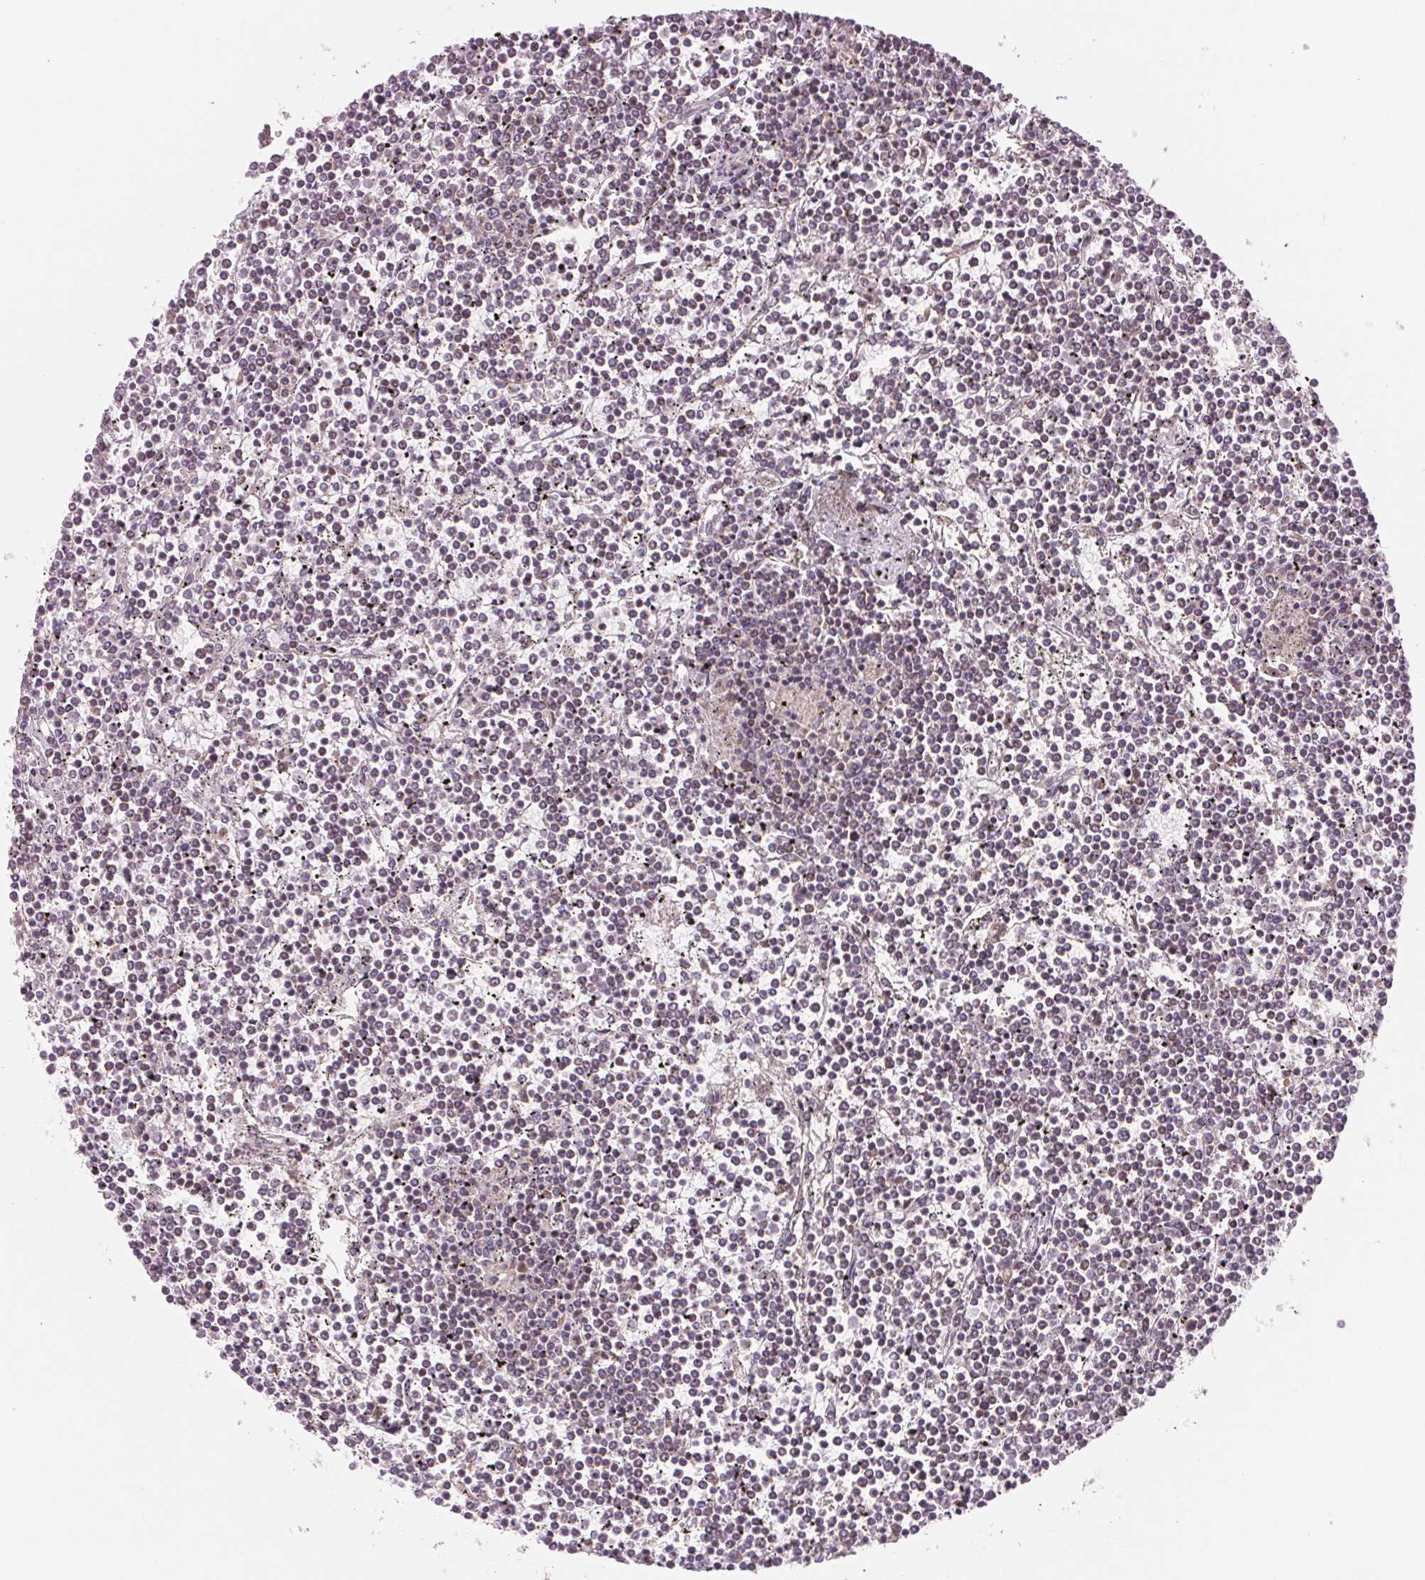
{"staining": {"intensity": "negative", "quantity": "none", "location": "none"}, "tissue": "lymphoma", "cell_type": "Tumor cells", "image_type": "cancer", "snomed": [{"axis": "morphology", "description": "Malignant lymphoma, non-Hodgkin's type, Low grade"}, {"axis": "topography", "description": "Spleen"}], "caption": "Human malignant lymphoma, non-Hodgkin's type (low-grade) stained for a protein using immunohistochemistry displays no expression in tumor cells.", "gene": "ARHGAP32", "patient": {"sex": "female", "age": 19}}